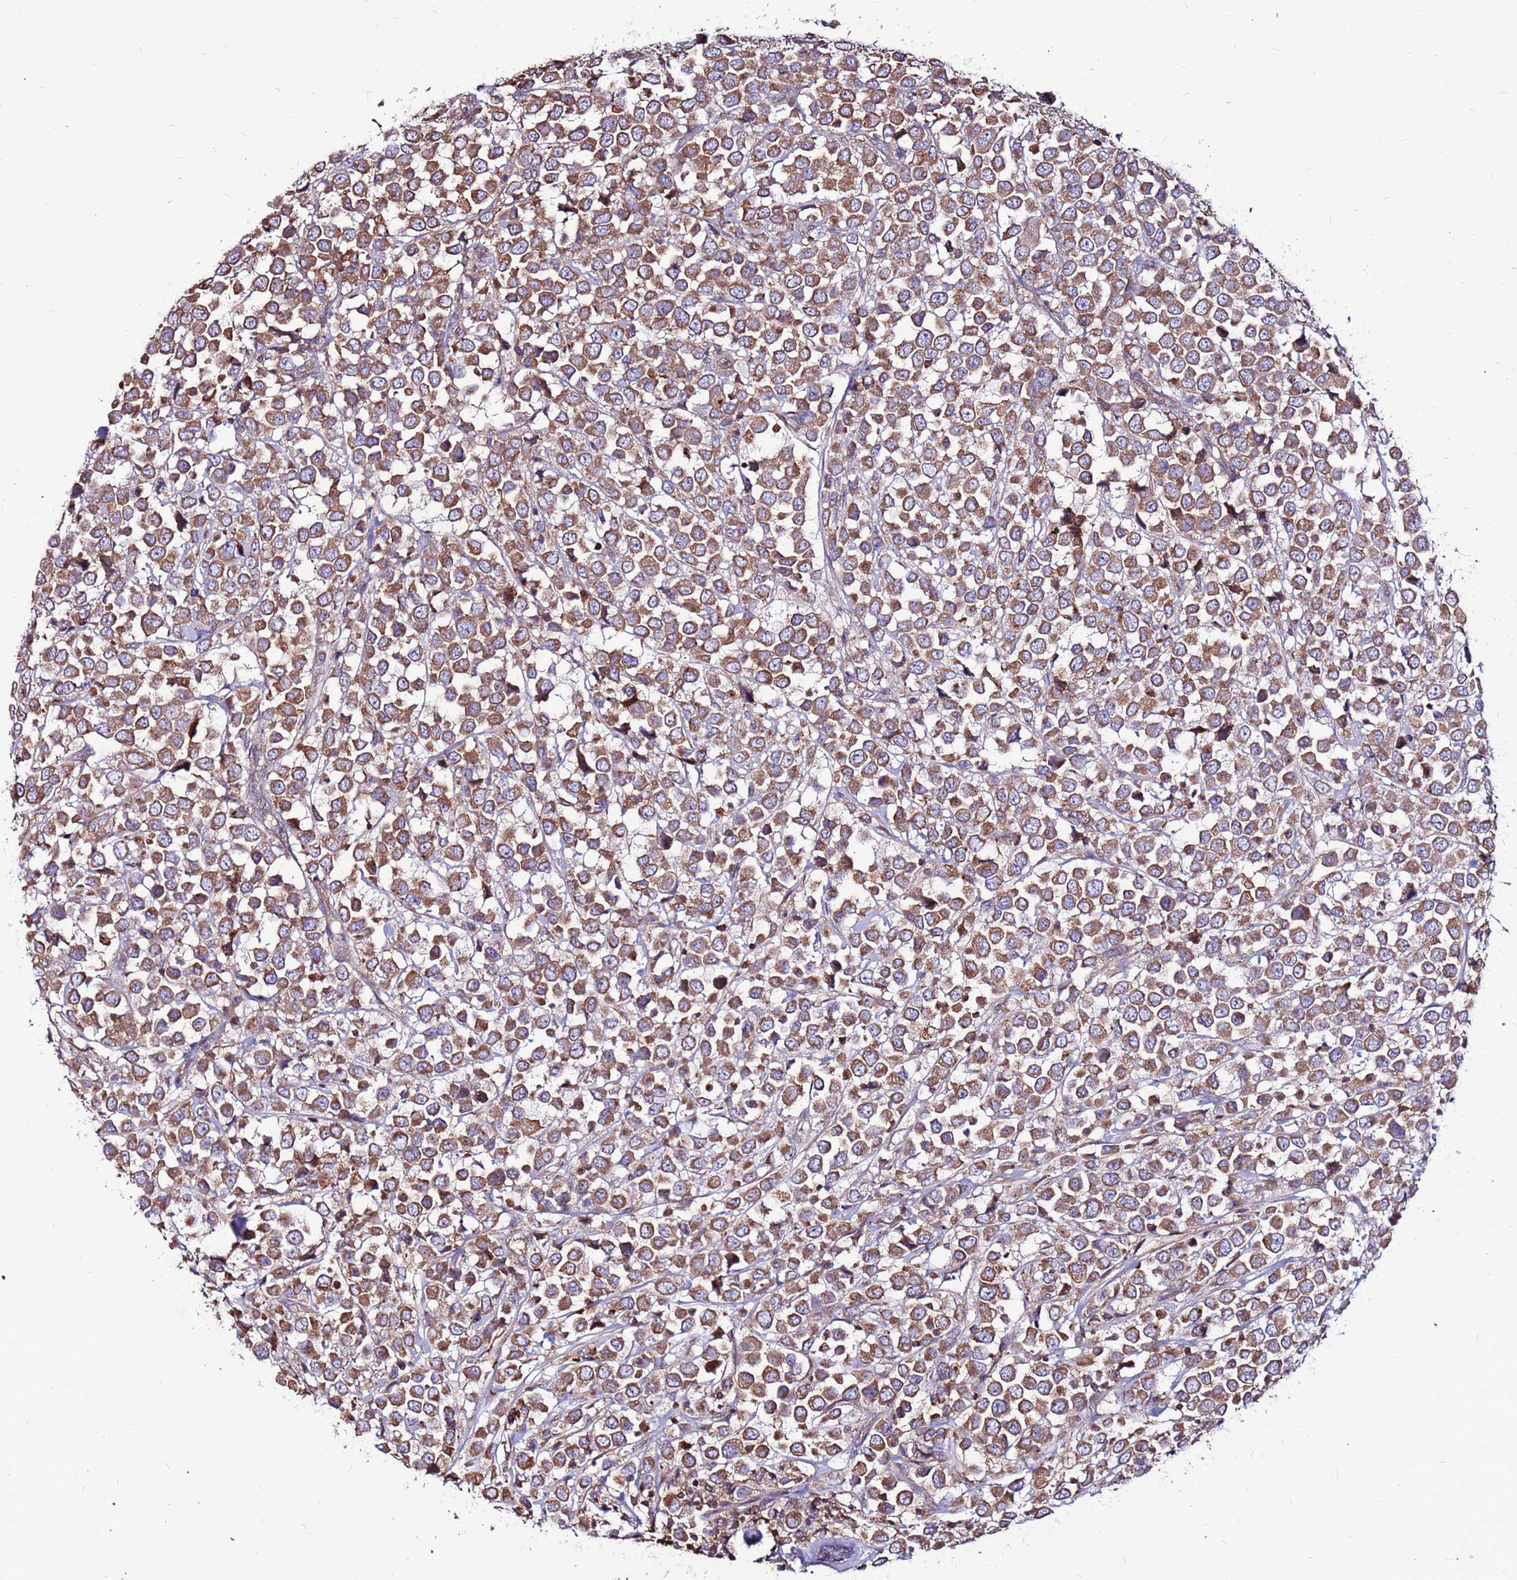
{"staining": {"intensity": "moderate", "quantity": ">75%", "location": "cytoplasmic/membranous"}, "tissue": "breast cancer", "cell_type": "Tumor cells", "image_type": "cancer", "snomed": [{"axis": "morphology", "description": "Duct carcinoma"}, {"axis": "topography", "description": "Breast"}], "caption": "This is a micrograph of IHC staining of breast cancer (intraductal carcinoma), which shows moderate positivity in the cytoplasmic/membranous of tumor cells.", "gene": "NRN1L", "patient": {"sex": "female", "age": 61}}